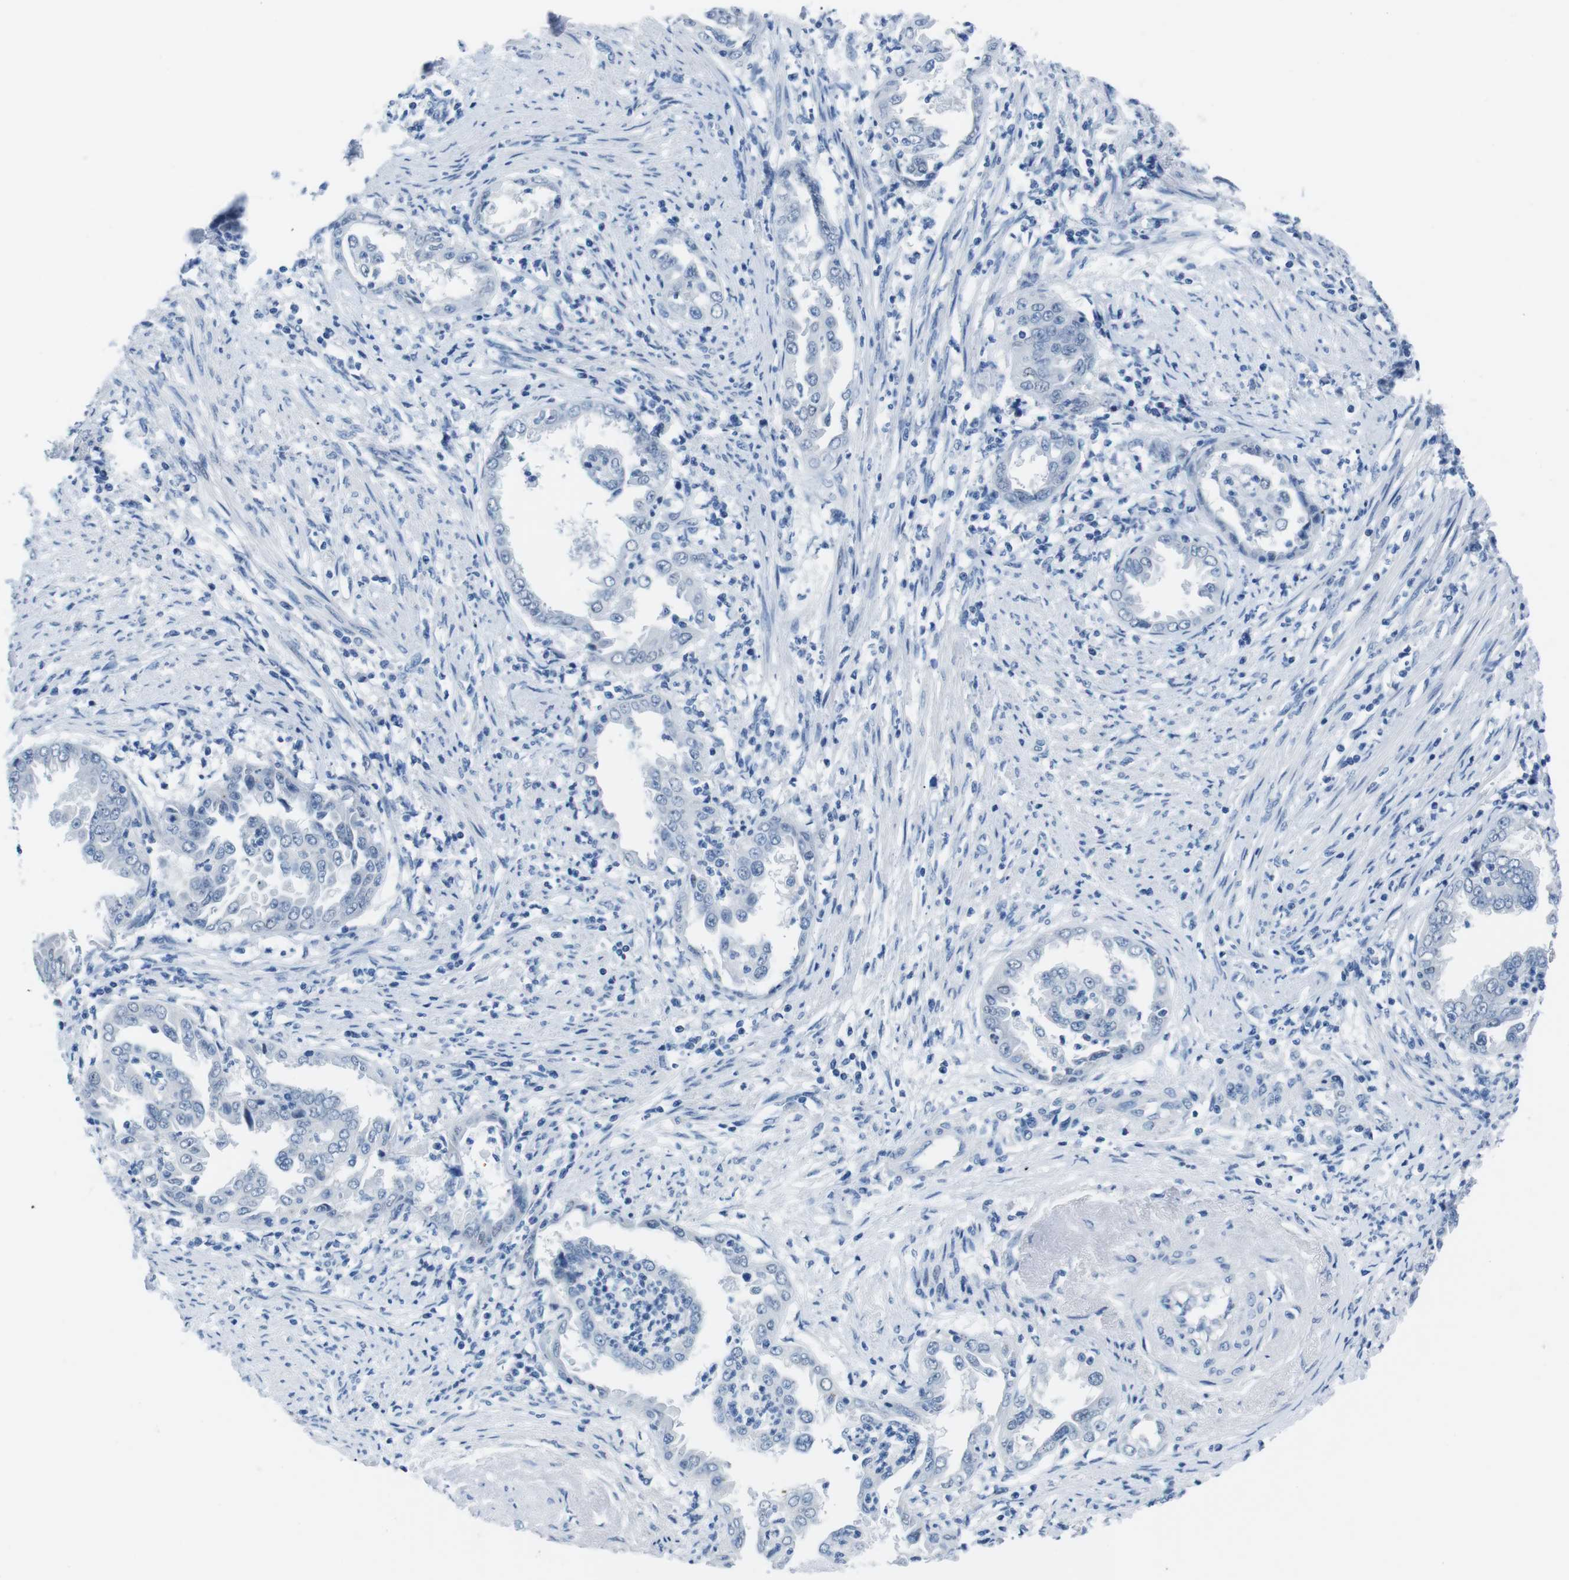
{"staining": {"intensity": "negative", "quantity": "none", "location": "none"}, "tissue": "endometrial cancer", "cell_type": "Tumor cells", "image_type": "cancer", "snomed": [{"axis": "morphology", "description": "Adenocarcinoma, NOS"}, {"axis": "topography", "description": "Endometrium"}], "caption": "Endometrial cancer stained for a protein using immunohistochemistry demonstrates no expression tumor cells.", "gene": "MUC2", "patient": {"sex": "female", "age": 85}}